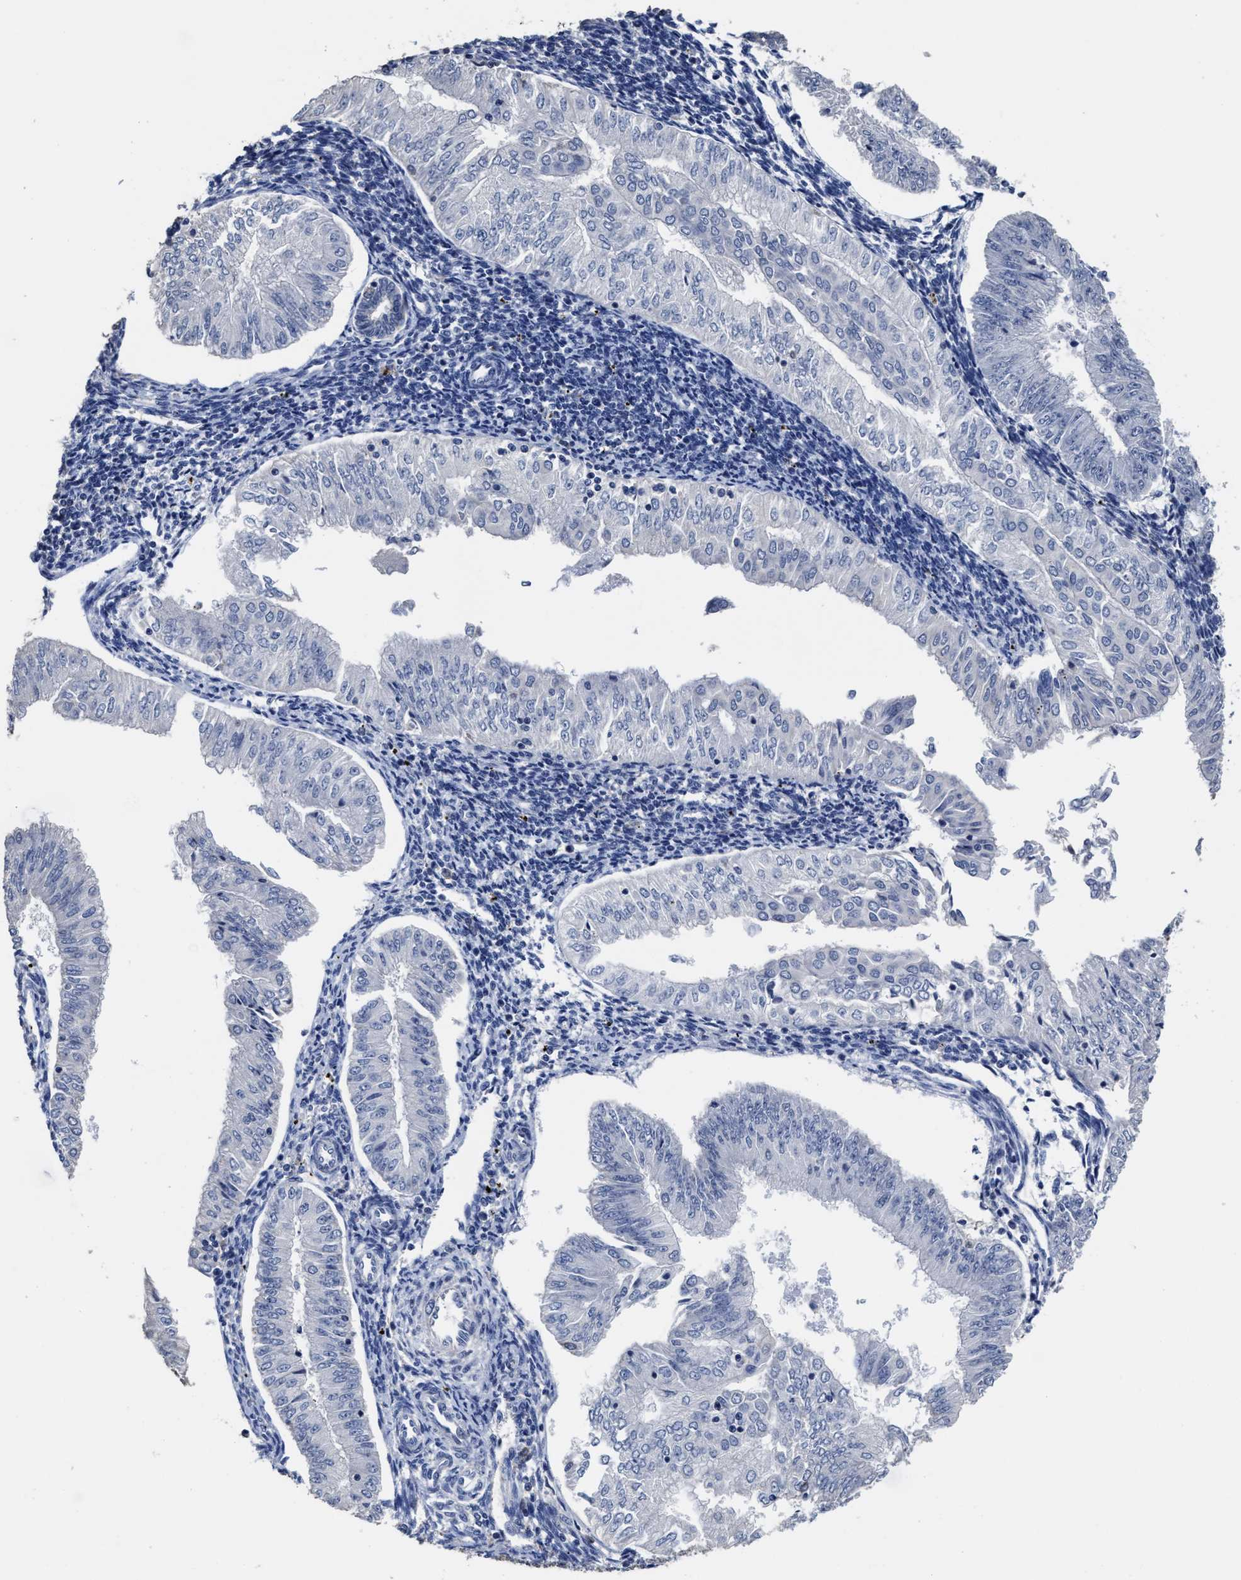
{"staining": {"intensity": "negative", "quantity": "none", "location": "none"}, "tissue": "endometrial cancer", "cell_type": "Tumor cells", "image_type": "cancer", "snomed": [{"axis": "morphology", "description": "Normal tissue, NOS"}, {"axis": "morphology", "description": "Adenocarcinoma, NOS"}, {"axis": "topography", "description": "Endometrium"}], "caption": "Tumor cells are negative for protein expression in human endometrial cancer (adenocarcinoma).", "gene": "ZFAT", "patient": {"sex": "female", "age": 53}}